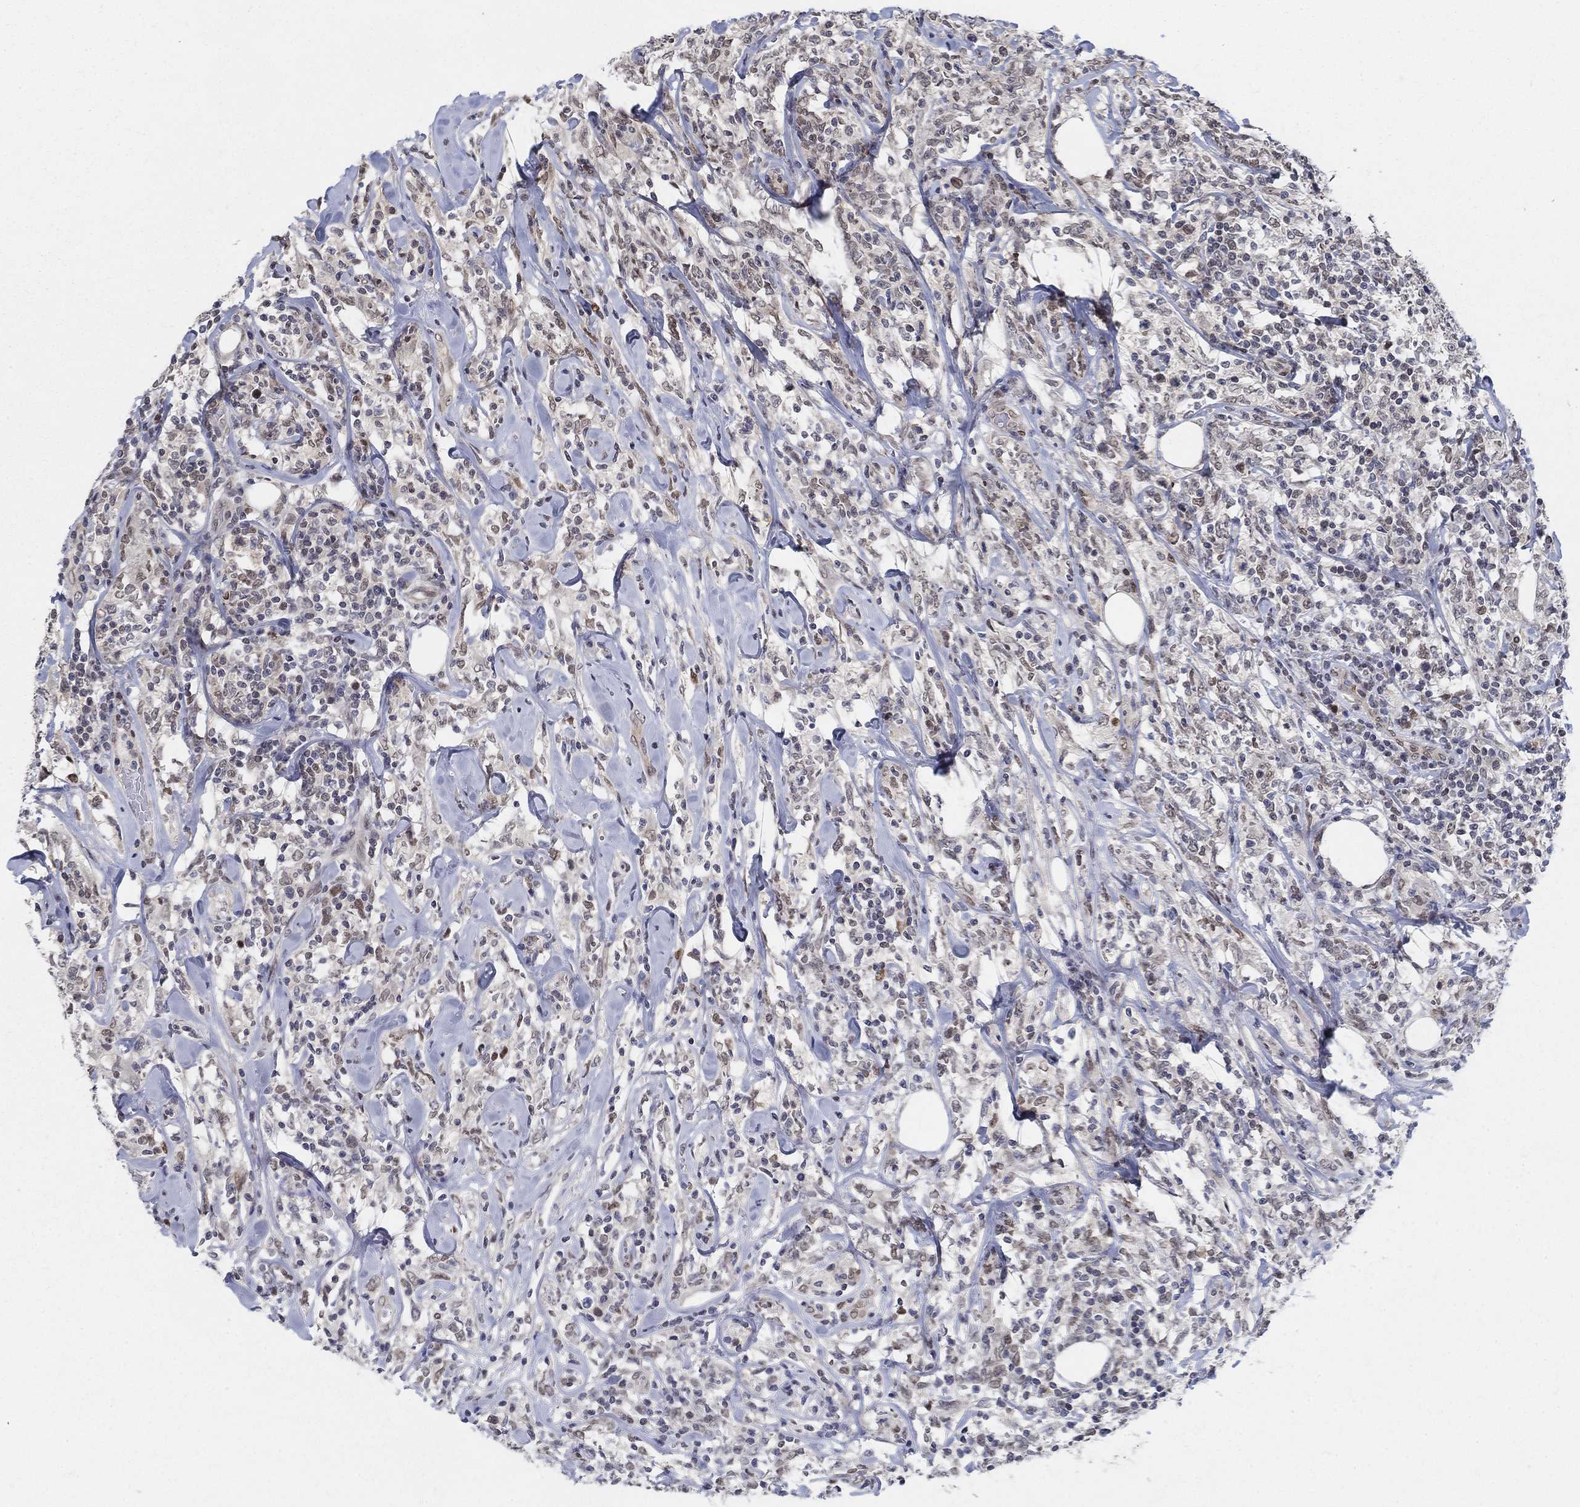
{"staining": {"intensity": "negative", "quantity": "none", "location": "none"}, "tissue": "lymphoma", "cell_type": "Tumor cells", "image_type": "cancer", "snomed": [{"axis": "morphology", "description": "Malignant lymphoma, non-Hodgkin's type, High grade"}, {"axis": "topography", "description": "Lymph node"}], "caption": "A high-resolution photomicrograph shows immunohistochemistry staining of lymphoma, which shows no significant expression in tumor cells.", "gene": "CENPE", "patient": {"sex": "female", "age": 84}}